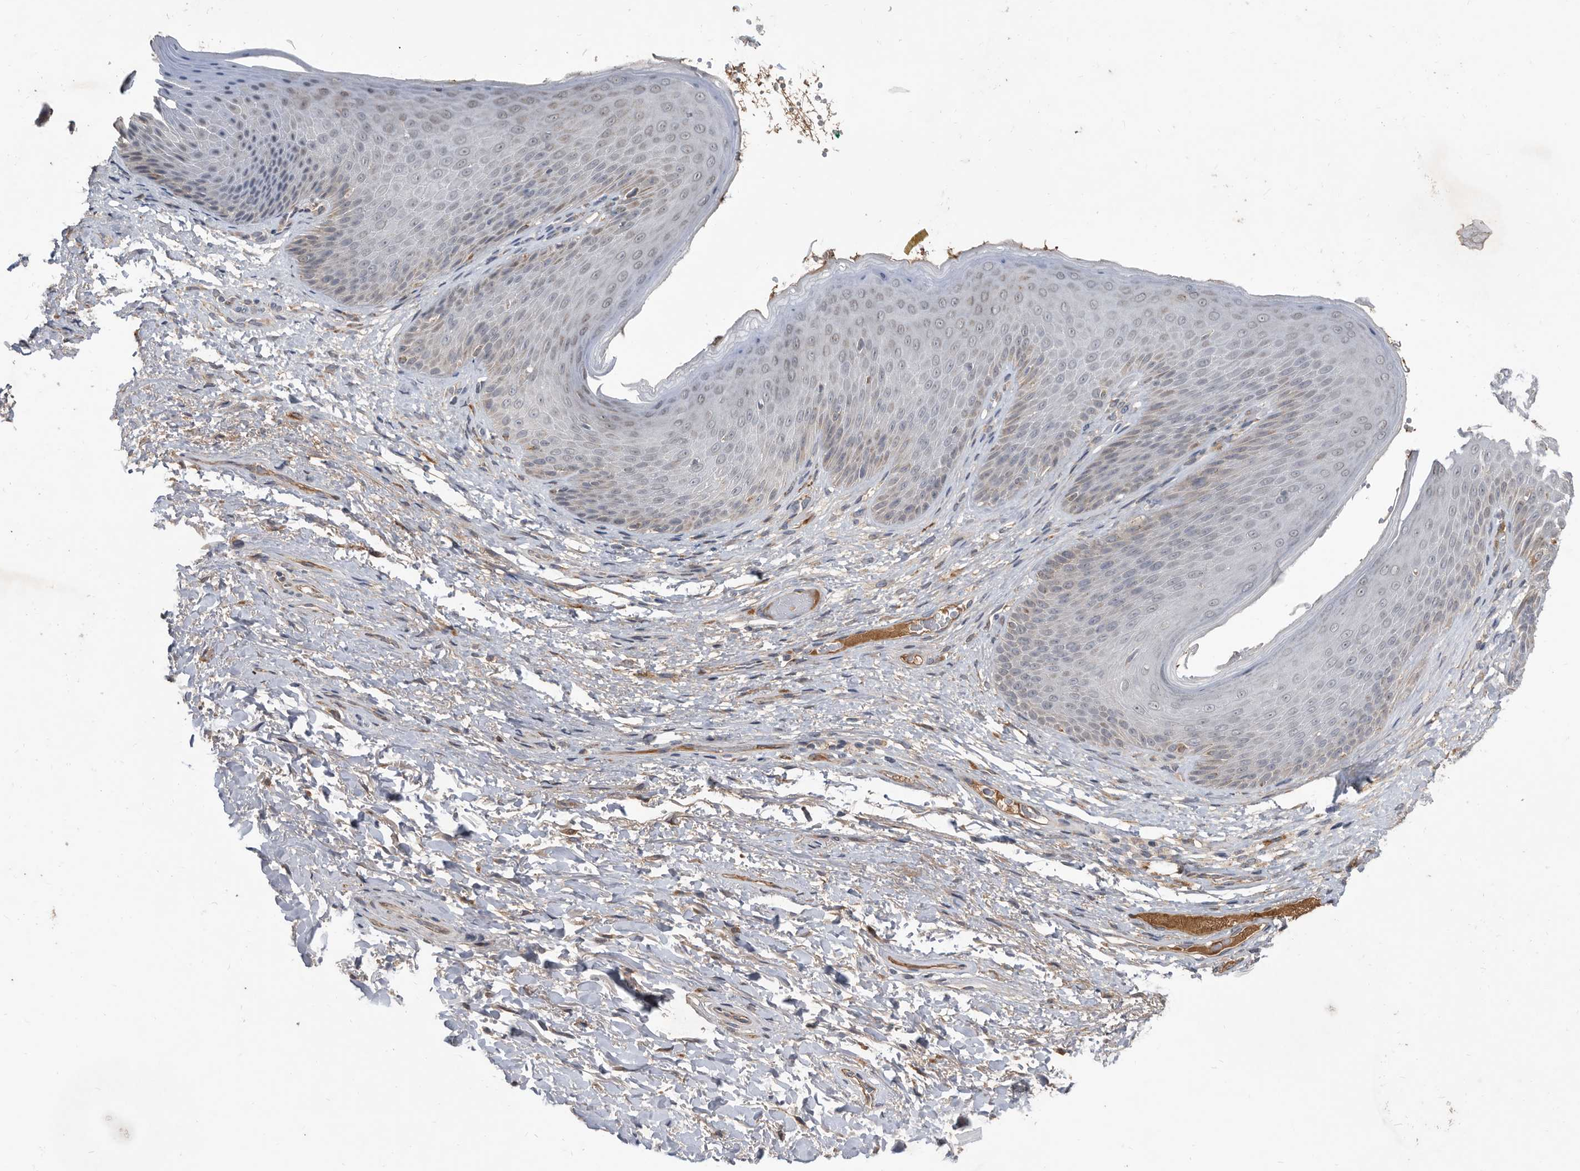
{"staining": {"intensity": "weak", "quantity": "<25%", "location": "cytoplasmic/membranous"}, "tissue": "skin", "cell_type": "Epidermal cells", "image_type": "normal", "snomed": [{"axis": "morphology", "description": "Normal tissue, NOS"}, {"axis": "topography", "description": "Anal"}], "caption": "Epidermal cells are negative for protein expression in benign human skin. (DAB (3,3'-diaminobenzidine) immunohistochemistry visualized using brightfield microscopy, high magnification).", "gene": "PI15", "patient": {"sex": "male", "age": 74}}